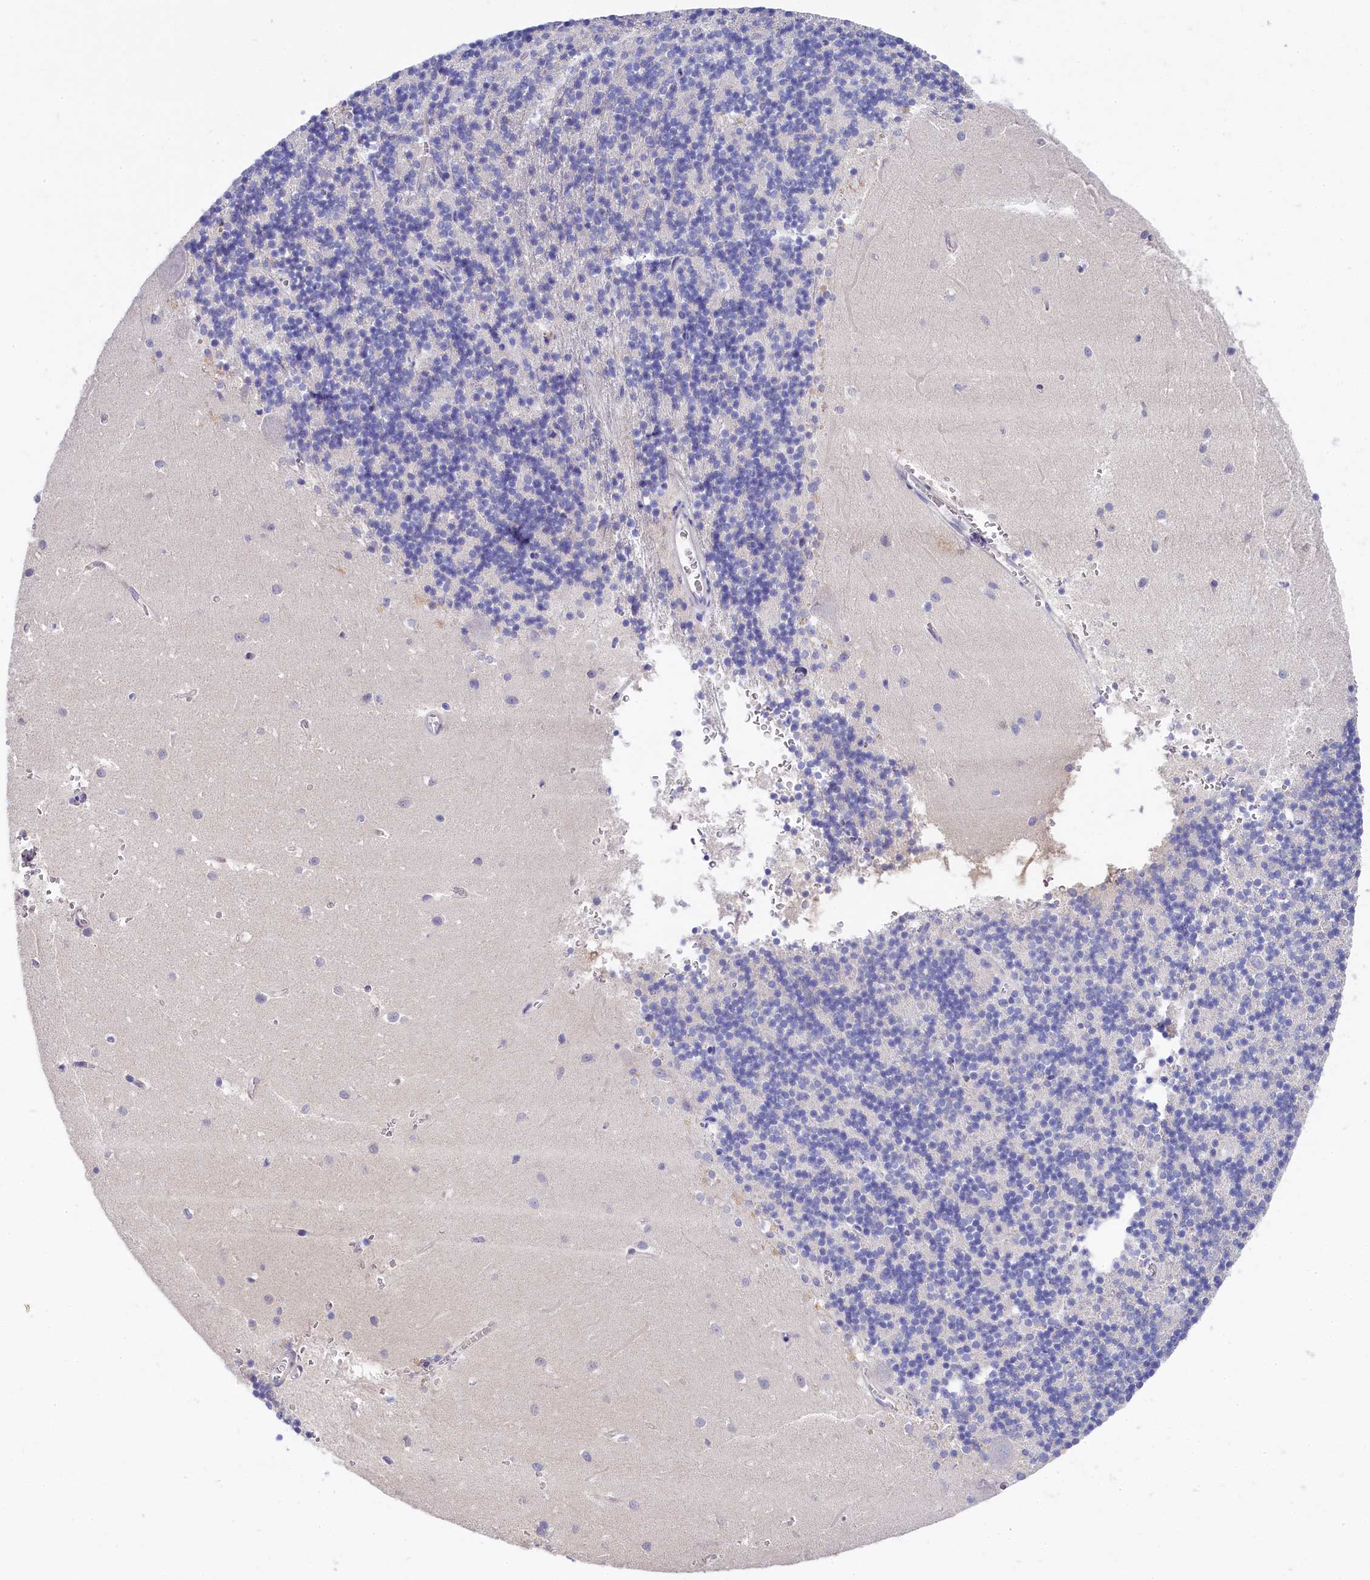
{"staining": {"intensity": "negative", "quantity": "none", "location": "none"}, "tissue": "cerebellum", "cell_type": "Cells in granular layer", "image_type": "normal", "snomed": [{"axis": "morphology", "description": "Normal tissue, NOS"}, {"axis": "topography", "description": "Cerebellum"}], "caption": "IHC image of unremarkable human cerebellum stained for a protein (brown), which exhibits no positivity in cells in granular layer.", "gene": "C11orf54", "patient": {"sex": "male", "age": 54}}